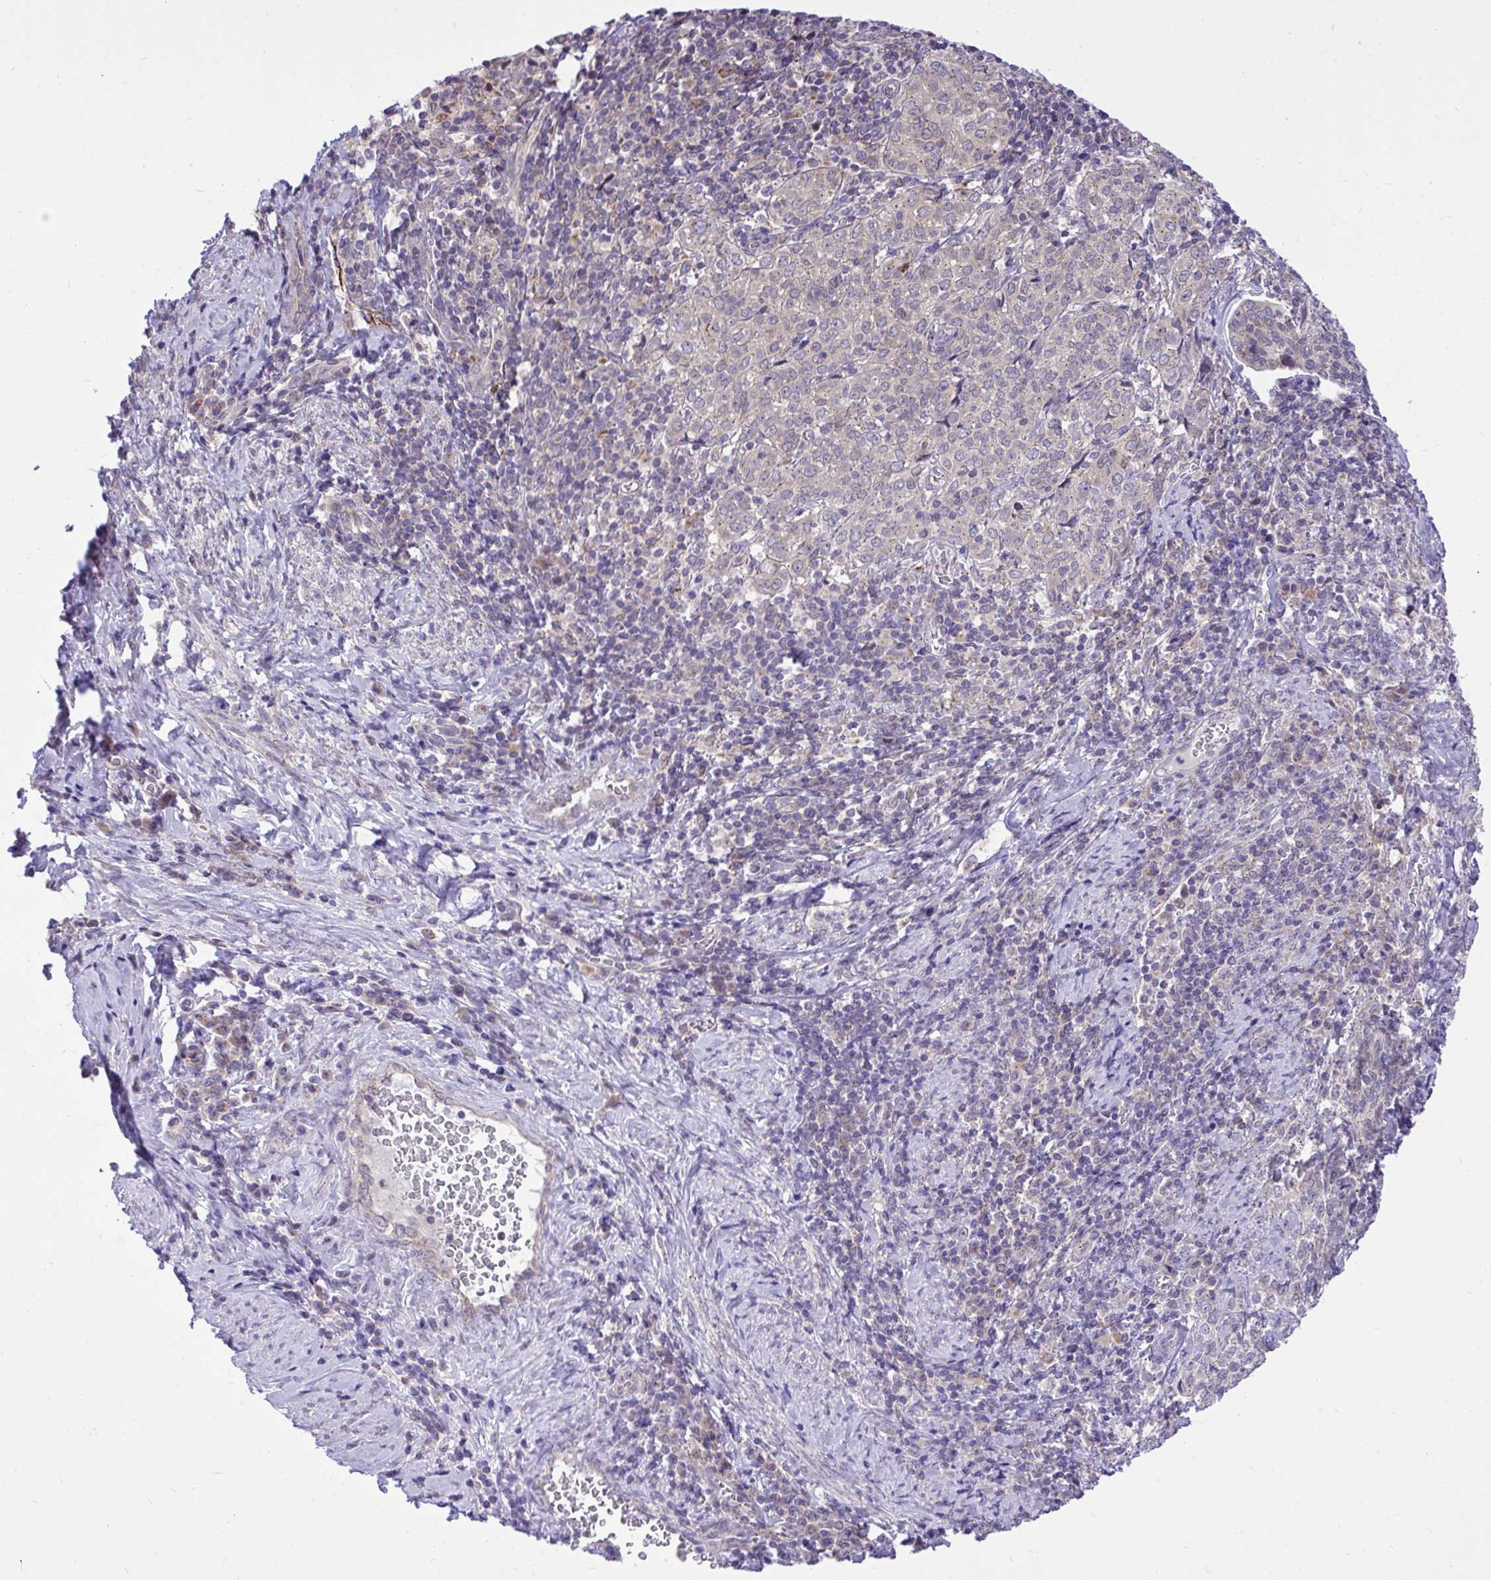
{"staining": {"intensity": "negative", "quantity": "none", "location": "none"}, "tissue": "cervical cancer", "cell_type": "Tumor cells", "image_type": "cancer", "snomed": [{"axis": "morphology", "description": "Normal tissue, NOS"}, {"axis": "morphology", "description": "Squamous cell carcinoma, NOS"}, {"axis": "topography", "description": "Vagina"}, {"axis": "topography", "description": "Cervix"}], "caption": "Cervical cancer was stained to show a protein in brown. There is no significant positivity in tumor cells.", "gene": "CEACAM18", "patient": {"sex": "female", "age": 45}}